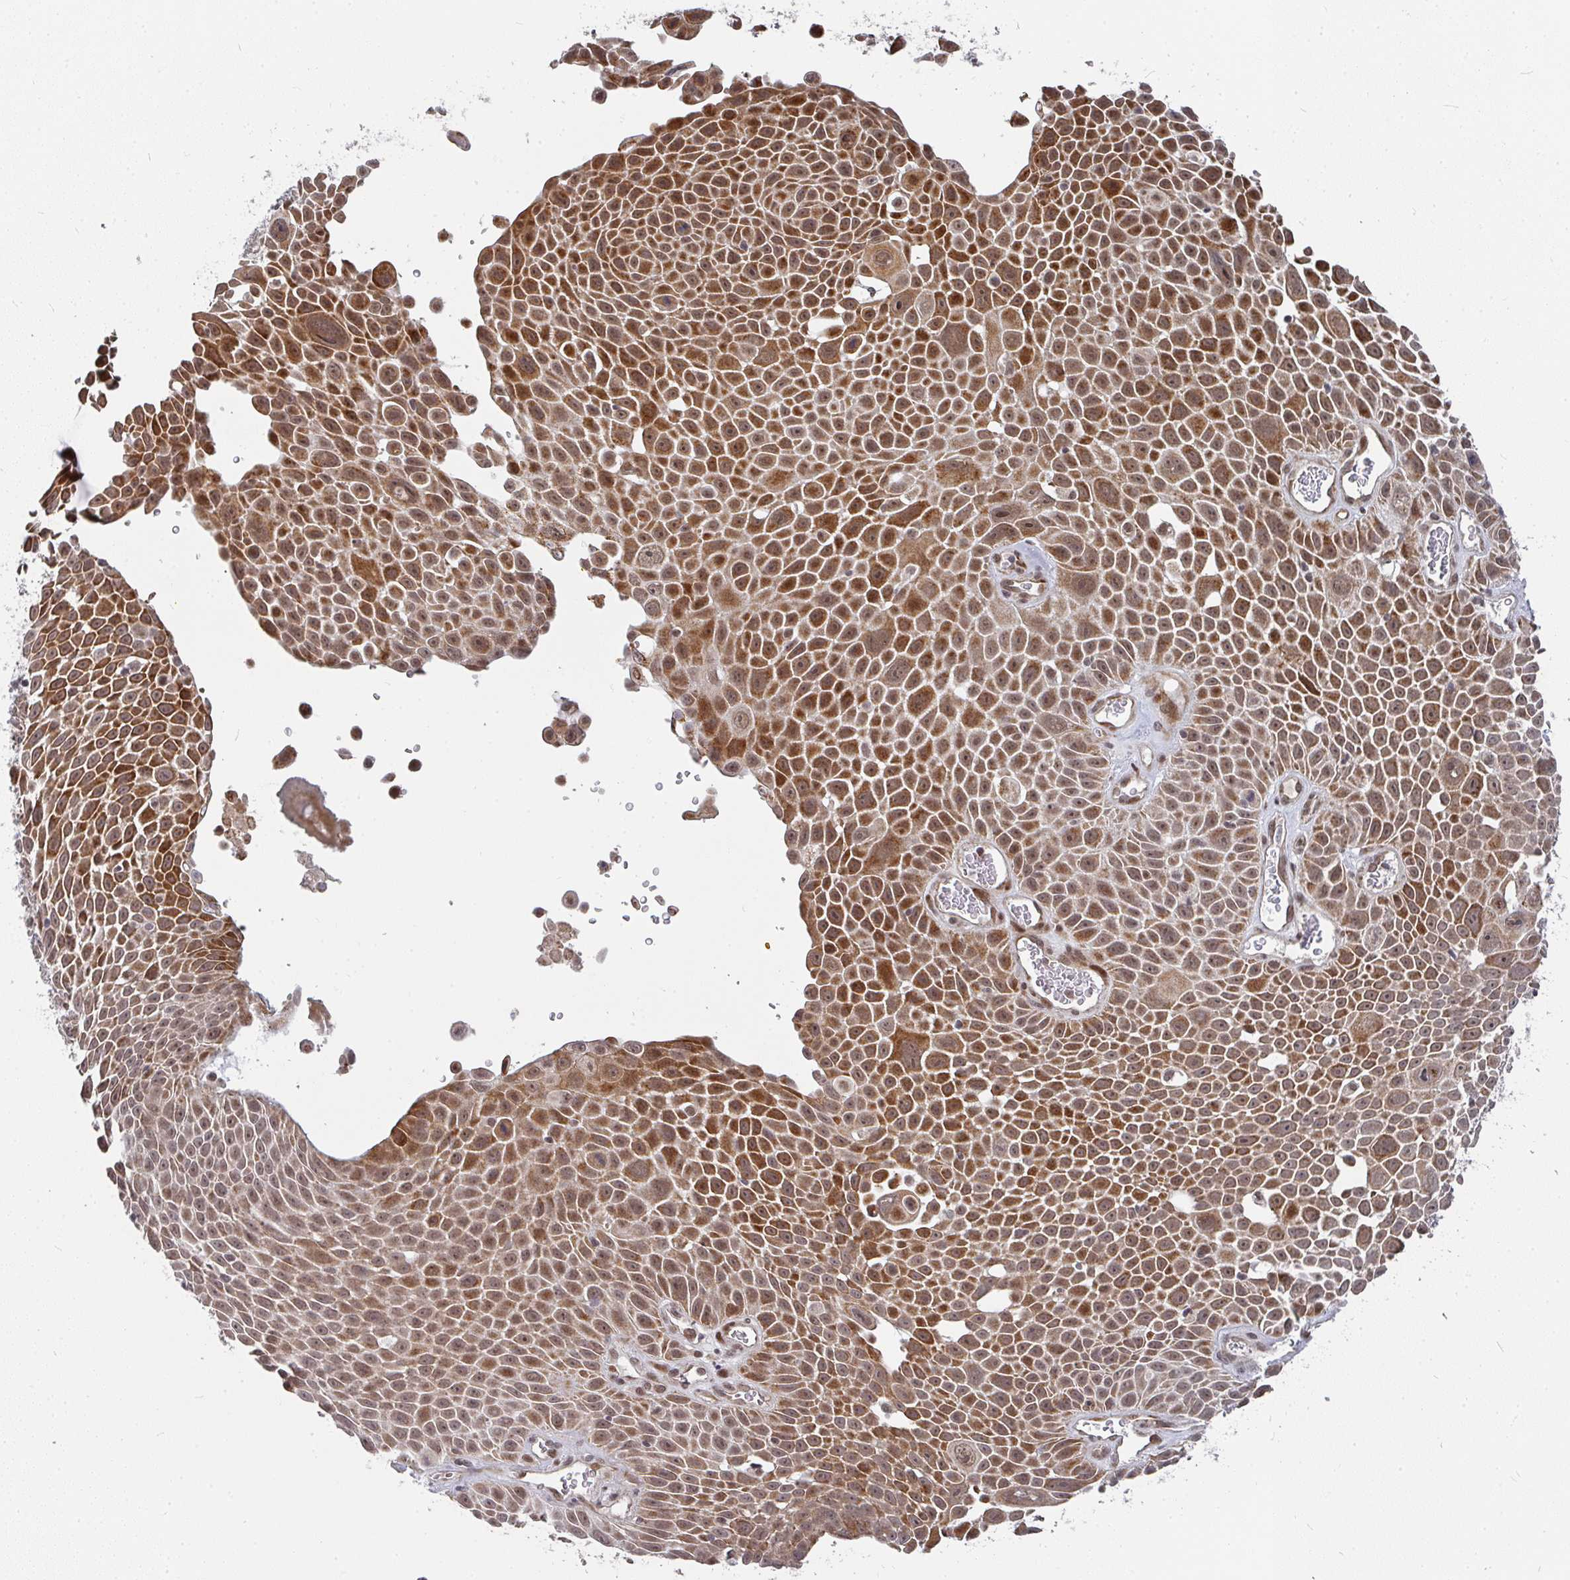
{"staining": {"intensity": "moderate", "quantity": ">75%", "location": "cytoplasmic/membranous,nuclear"}, "tissue": "lung cancer", "cell_type": "Tumor cells", "image_type": "cancer", "snomed": [{"axis": "morphology", "description": "Squamous cell carcinoma, NOS"}, {"axis": "morphology", "description": "Squamous cell carcinoma, metastatic, NOS"}, {"axis": "topography", "description": "Lymph node"}, {"axis": "topography", "description": "Lung"}], "caption": "Squamous cell carcinoma (lung) stained for a protein (brown) exhibits moderate cytoplasmic/membranous and nuclear positive staining in approximately >75% of tumor cells.", "gene": "RBBP5", "patient": {"sex": "female", "age": 62}}